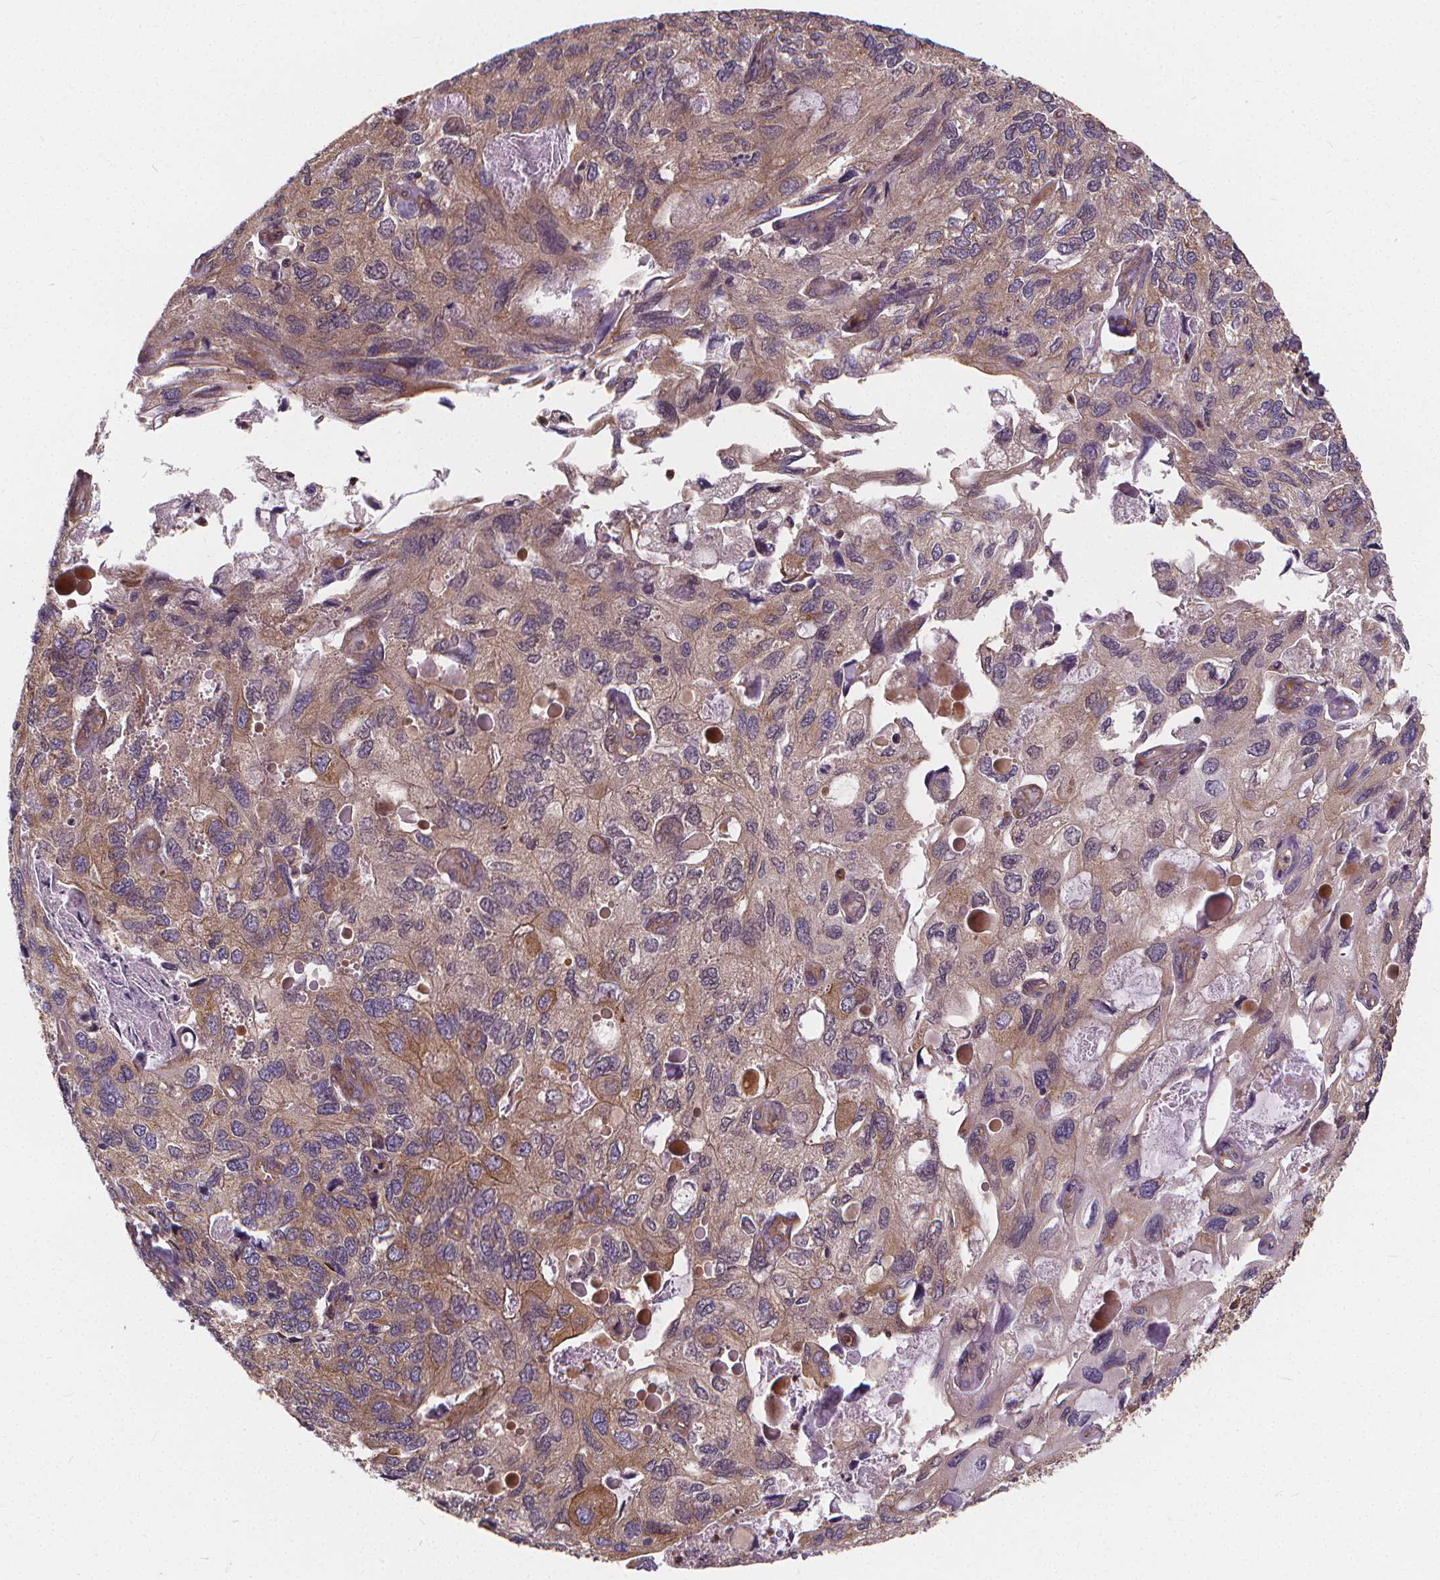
{"staining": {"intensity": "weak", "quantity": ">75%", "location": "cytoplasmic/membranous"}, "tissue": "endometrial cancer", "cell_type": "Tumor cells", "image_type": "cancer", "snomed": [{"axis": "morphology", "description": "Carcinoma, NOS"}, {"axis": "topography", "description": "Uterus"}], "caption": "This is a histology image of immunohistochemistry staining of endometrial cancer (carcinoma), which shows weak positivity in the cytoplasmic/membranous of tumor cells.", "gene": "CLINT1", "patient": {"sex": "female", "age": 76}}